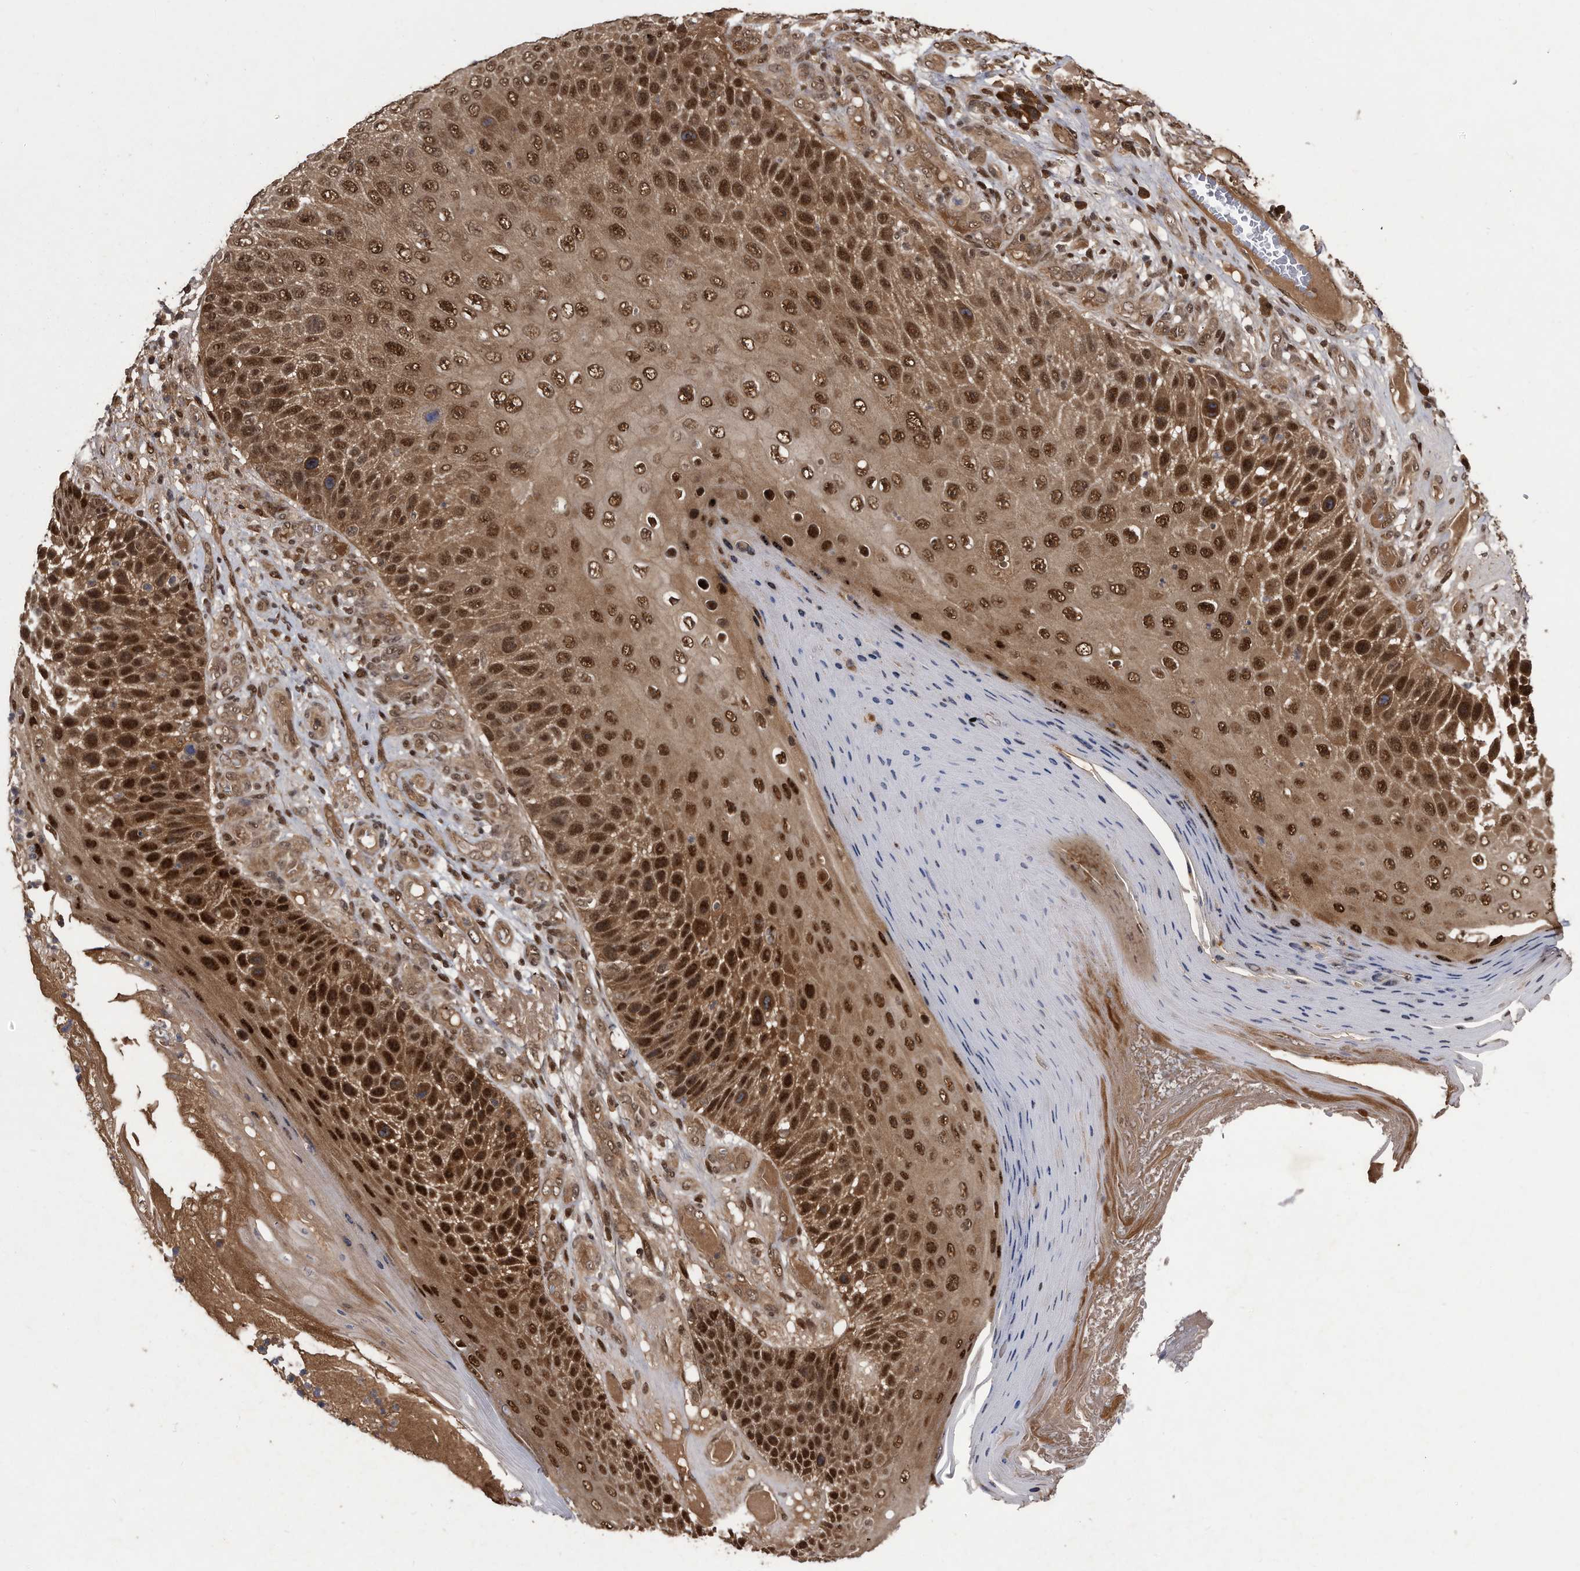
{"staining": {"intensity": "strong", "quantity": ">75%", "location": "cytoplasmic/membranous,nuclear"}, "tissue": "skin cancer", "cell_type": "Tumor cells", "image_type": "cancer", "snomed": [{"axis": "morphology", "description": "Squamous cell carcinoma, NOS"}, {"axis": "topography", "description": "Skin"}], "caption": "Protein staining displays strong cytoplasmic/membranous and nuclear staining in approximately >75% of tumor cells in skin squamous cell carcinoma.", "gene": "RAD23B", "patient": {"sex": "female", "age": 88}}